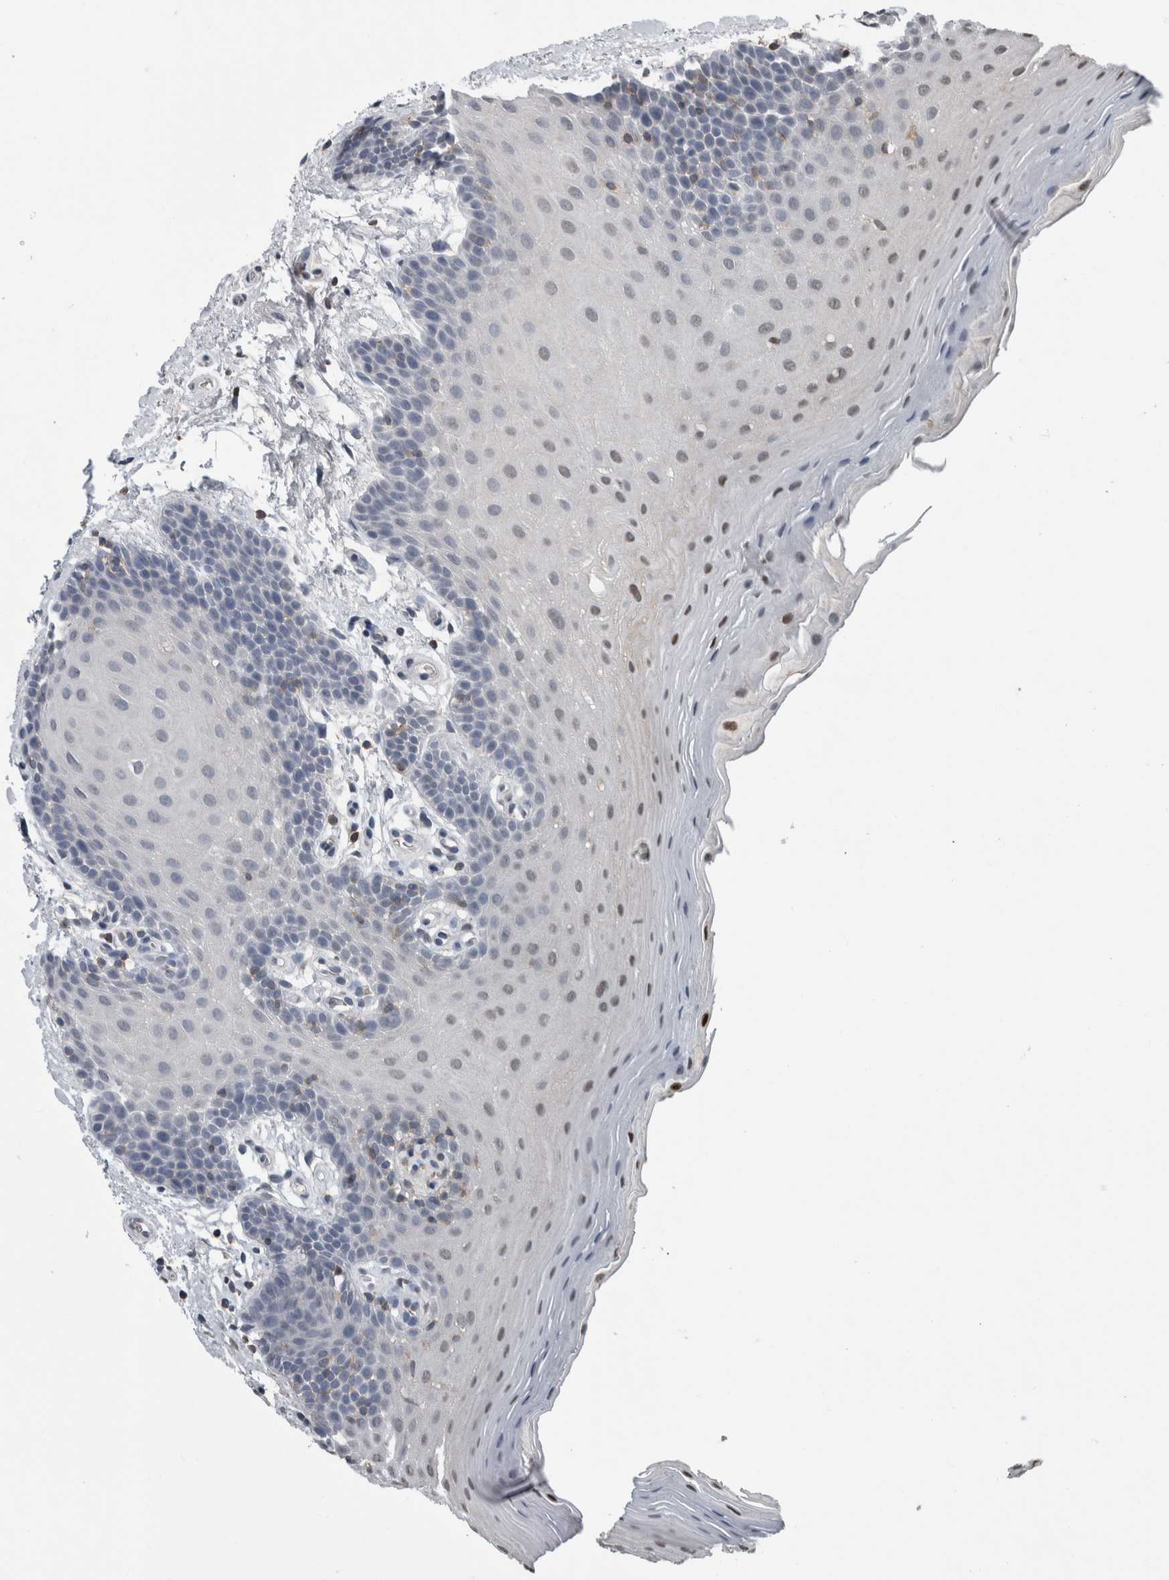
{"staining": {"intensity": "moderate", "quantity": "<25%", "location": "nuclear"}, "tissue": "oral mucosa", "cell_type": "Squamous epithelial cells", "image_type": "normal", "snomed": [{"axis": "morphology", "description": "Normal tissue, NOS"}, {"axis": "topography", "description": "Oral tissue"}], "caption": "Unremarkable oral mucosa reveals moderate nuclear expression in approximately <25% of squamous epithelial cells, visualized by immunohistochemistry. (Brightfield microscopy of DAB IHC at high magnification).", "gene": "MAFF", "patient": {"sex": "male", "age": 62}}